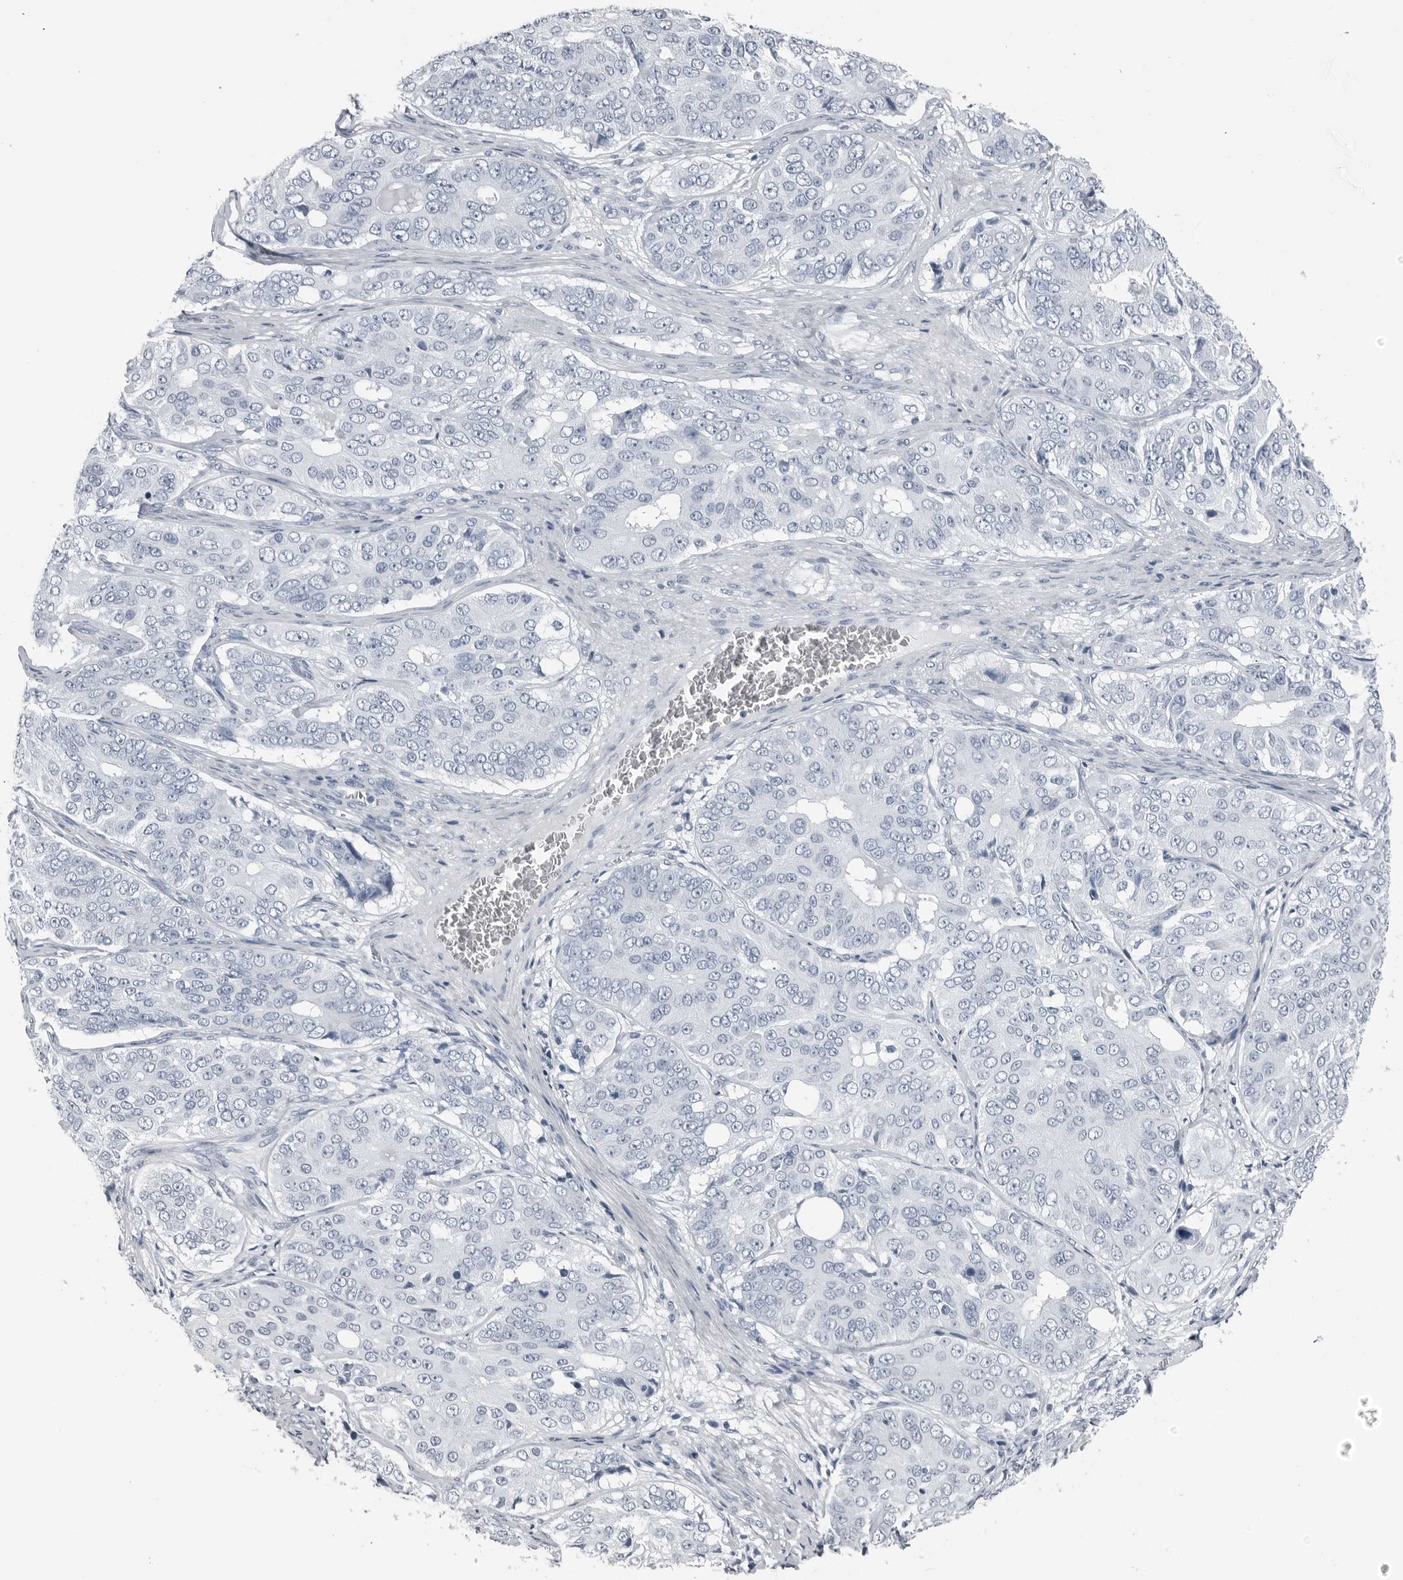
{"staining": {"intensity": "negative", "quantity": "none", "location": "none"}, "tissue": "ovarian cancer", "cell_type": "Tumor cells", "image_type": "cancer", "snomed": [{"axis": "morphology", "description": "Carcinoma, endometroid"}, {"axis": "topography", "description": "Ovary"}], "caption": "The image displays no significant expression in tumor cells of ovarian cancer (endometroid carcinoma).", "gene": "SPINK1", "patient": {"sex": "female", "age": 51}}